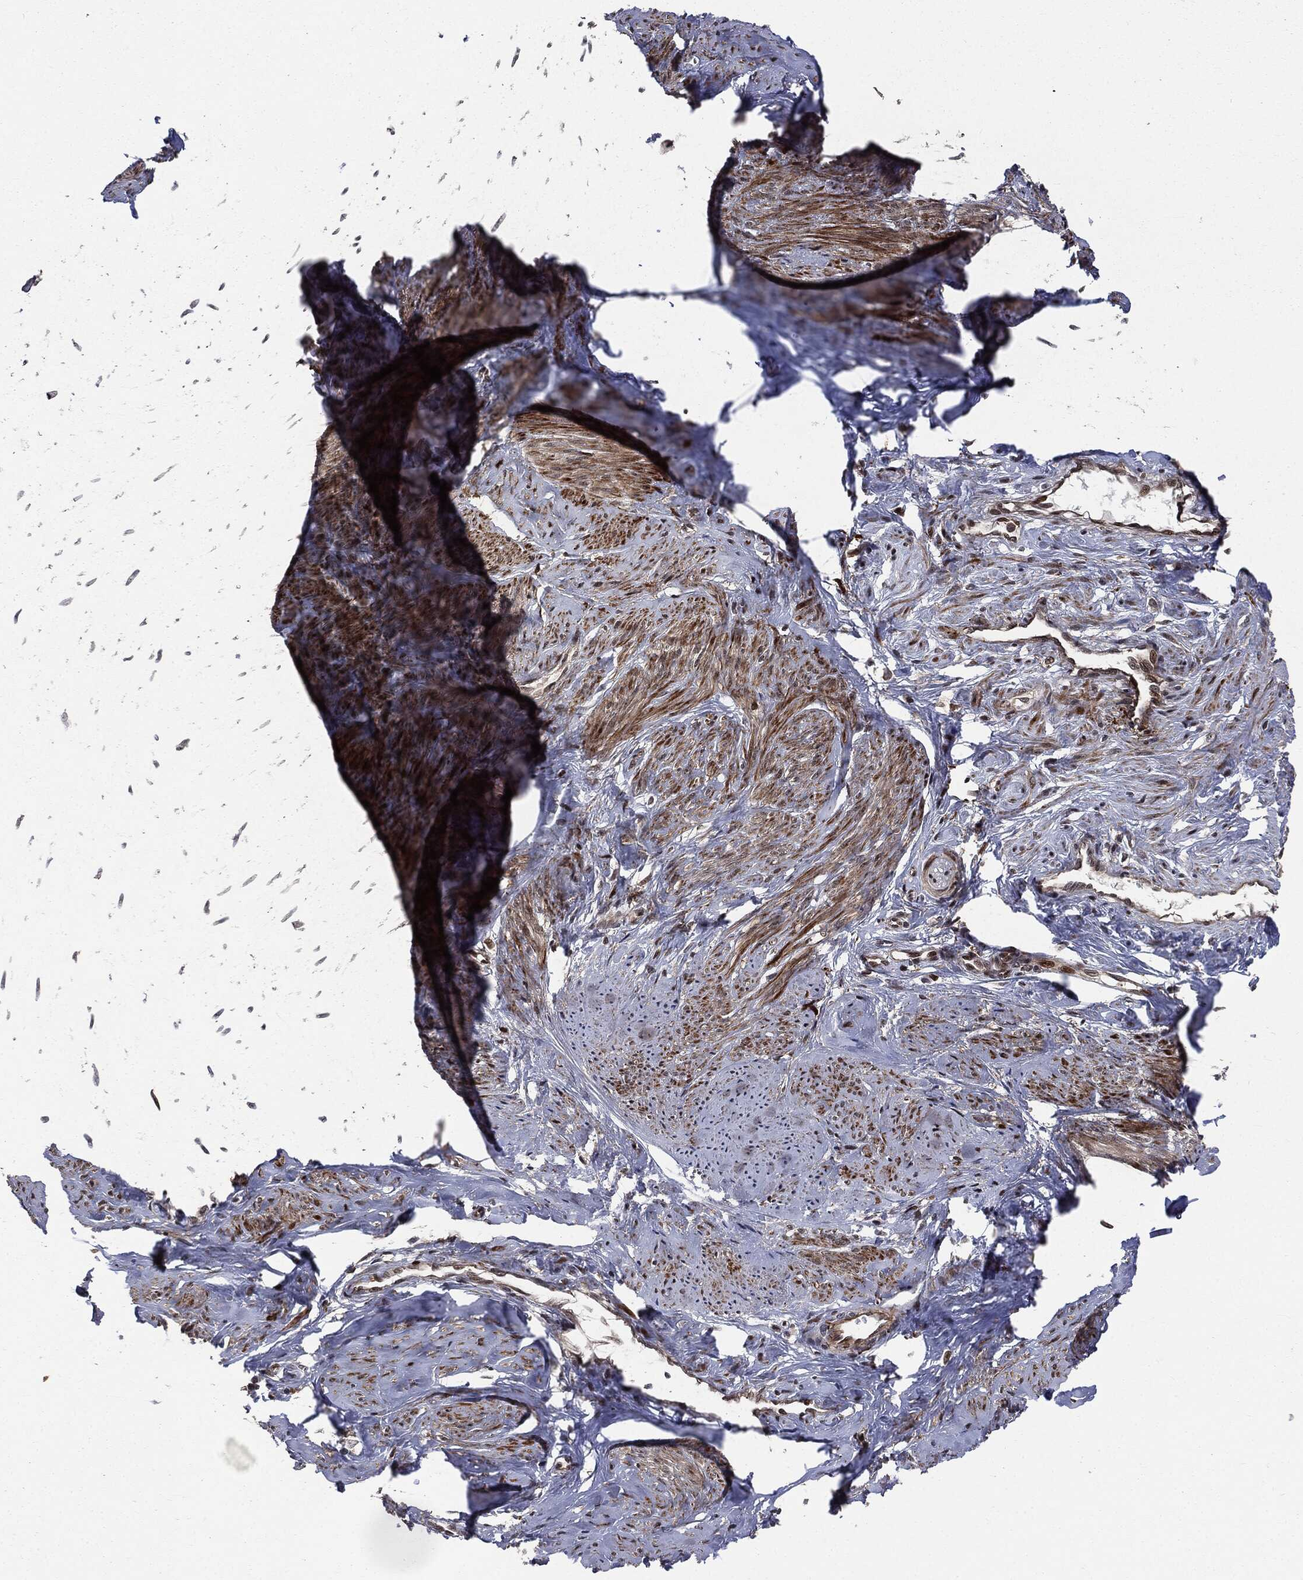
{"staining": {"intensity": "strong", "quantity": ">75%", "location": "cytoplasmic/membranous,nuclear"}, "tissue": "smooth muscle", "cell_type": "Smooth muscle cells", "image_type": "normal", "snomed": [{"axis": "morphology", "description": "Normal tissue, NOS"}, {"axis": "topography", "description": "Smooth muscle"}], "caption": "Smooth muscle was stained to show a protein in brown. There is high levels of strong cytoplasmic/membranous,nuclear expression in about >75% of smooth muscle cells.", "gene": "SMAD4", "patient": {"sex": "female", "age": 48}}